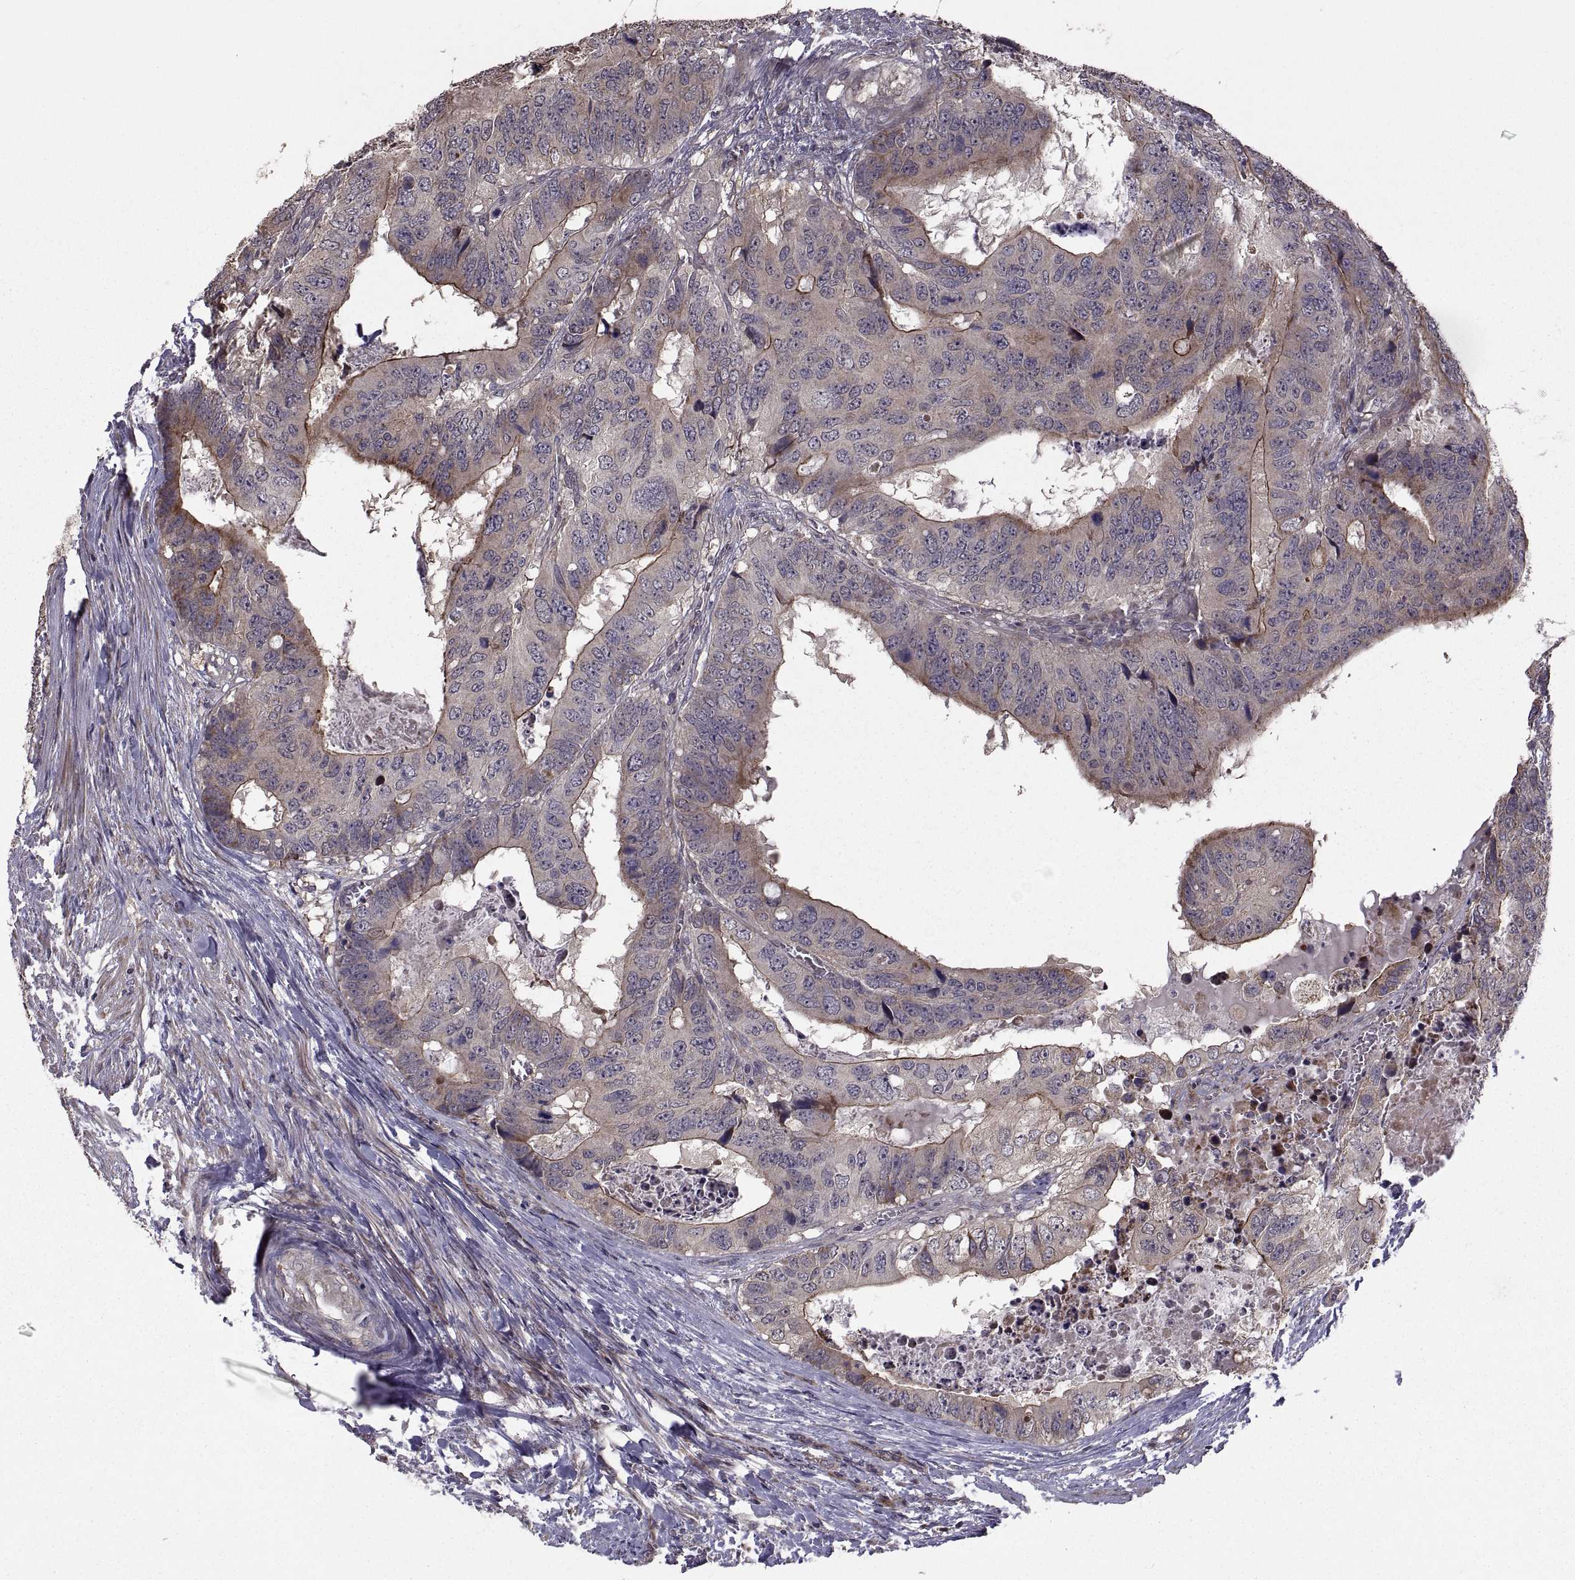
{"staining": {"intensity": "strong", "quantity": "25%-75%", "location": "cytoplasmic/membranous"}, "tissue": "colorectal cancer", "cell_type": "Tumor cells", "image_type": "cancer", "snomed": [{"axis": "morphology", "description": "Adenocarcinoma, NOS"}, {"axis": "topography", "description": "Colon"}], "caption": "This micrograph demonstrates immunohistochemistry (IHC) staining of colorectal cancer (adenocarcinoma), with high strong cytoplasmic/membranous positivity in approximately 25%-75% of tumor cells.", "gene": "PMM2", "patient": {"sex": "male", "age": 79}}